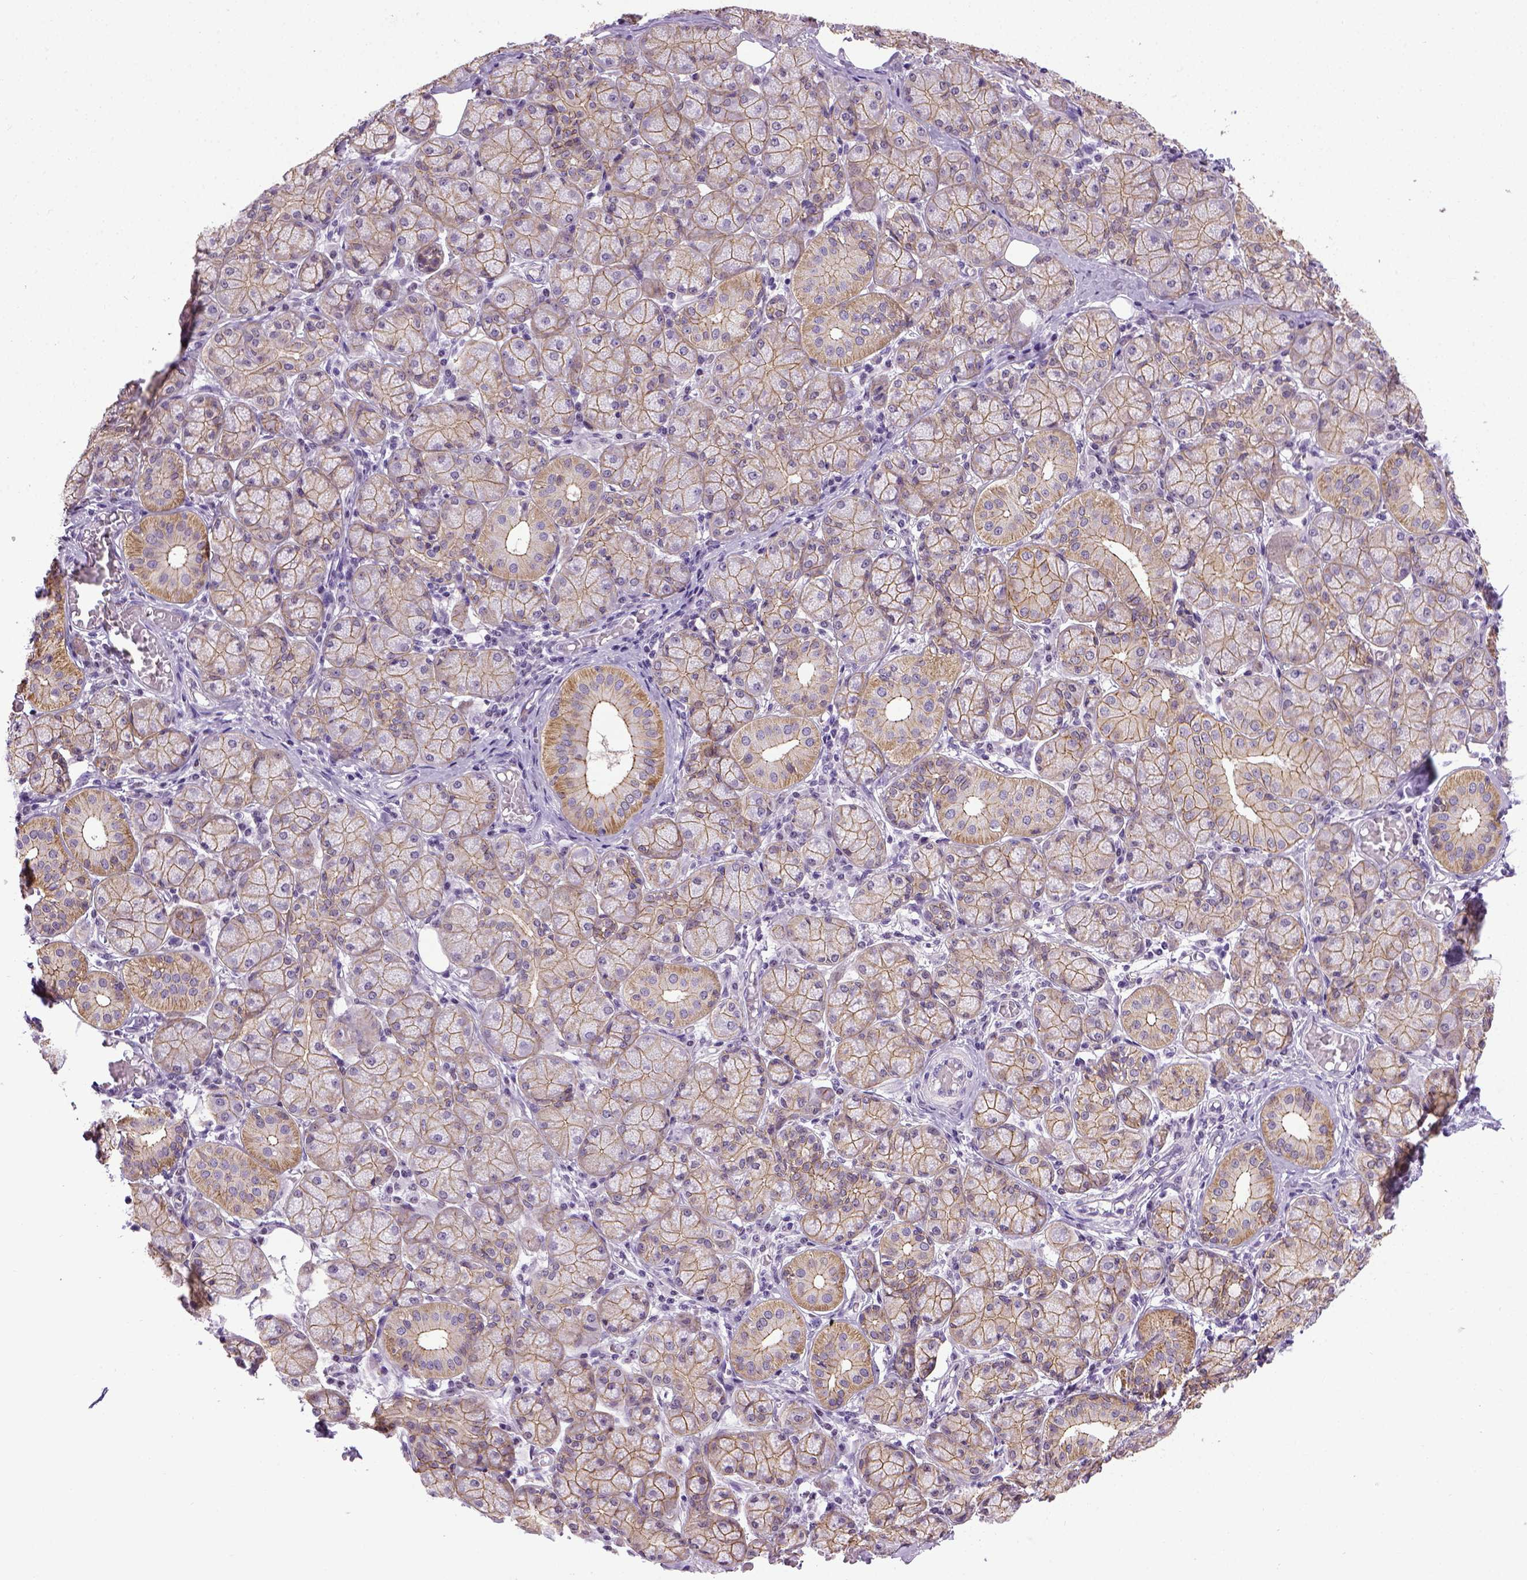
{"staining": {"intensity": "moderate", "quantity": ">75%", "location": "cytoplasmic/membranous"}, "tissue": "salivary gland", "cell_type": "Glandular cells", "image_type": "normal", "snomed": [{"axis": "morphology", "description": "Normal tissue, NOS"}, {"axis": "topography", "description": "Salivary gland"}, {"axis": "topography", "description": "Peripheral nerve tissue"}], "caption": "Immunohistochemistry histopathology image of unremarkable human salivary gland stained for a protein (brown), which shows medium levels of moderate cytoplasmic/membranous staining in about >75% of glandular cells.", "gene": "CDH1", "patient": {"sex": "female", "age": 24}}